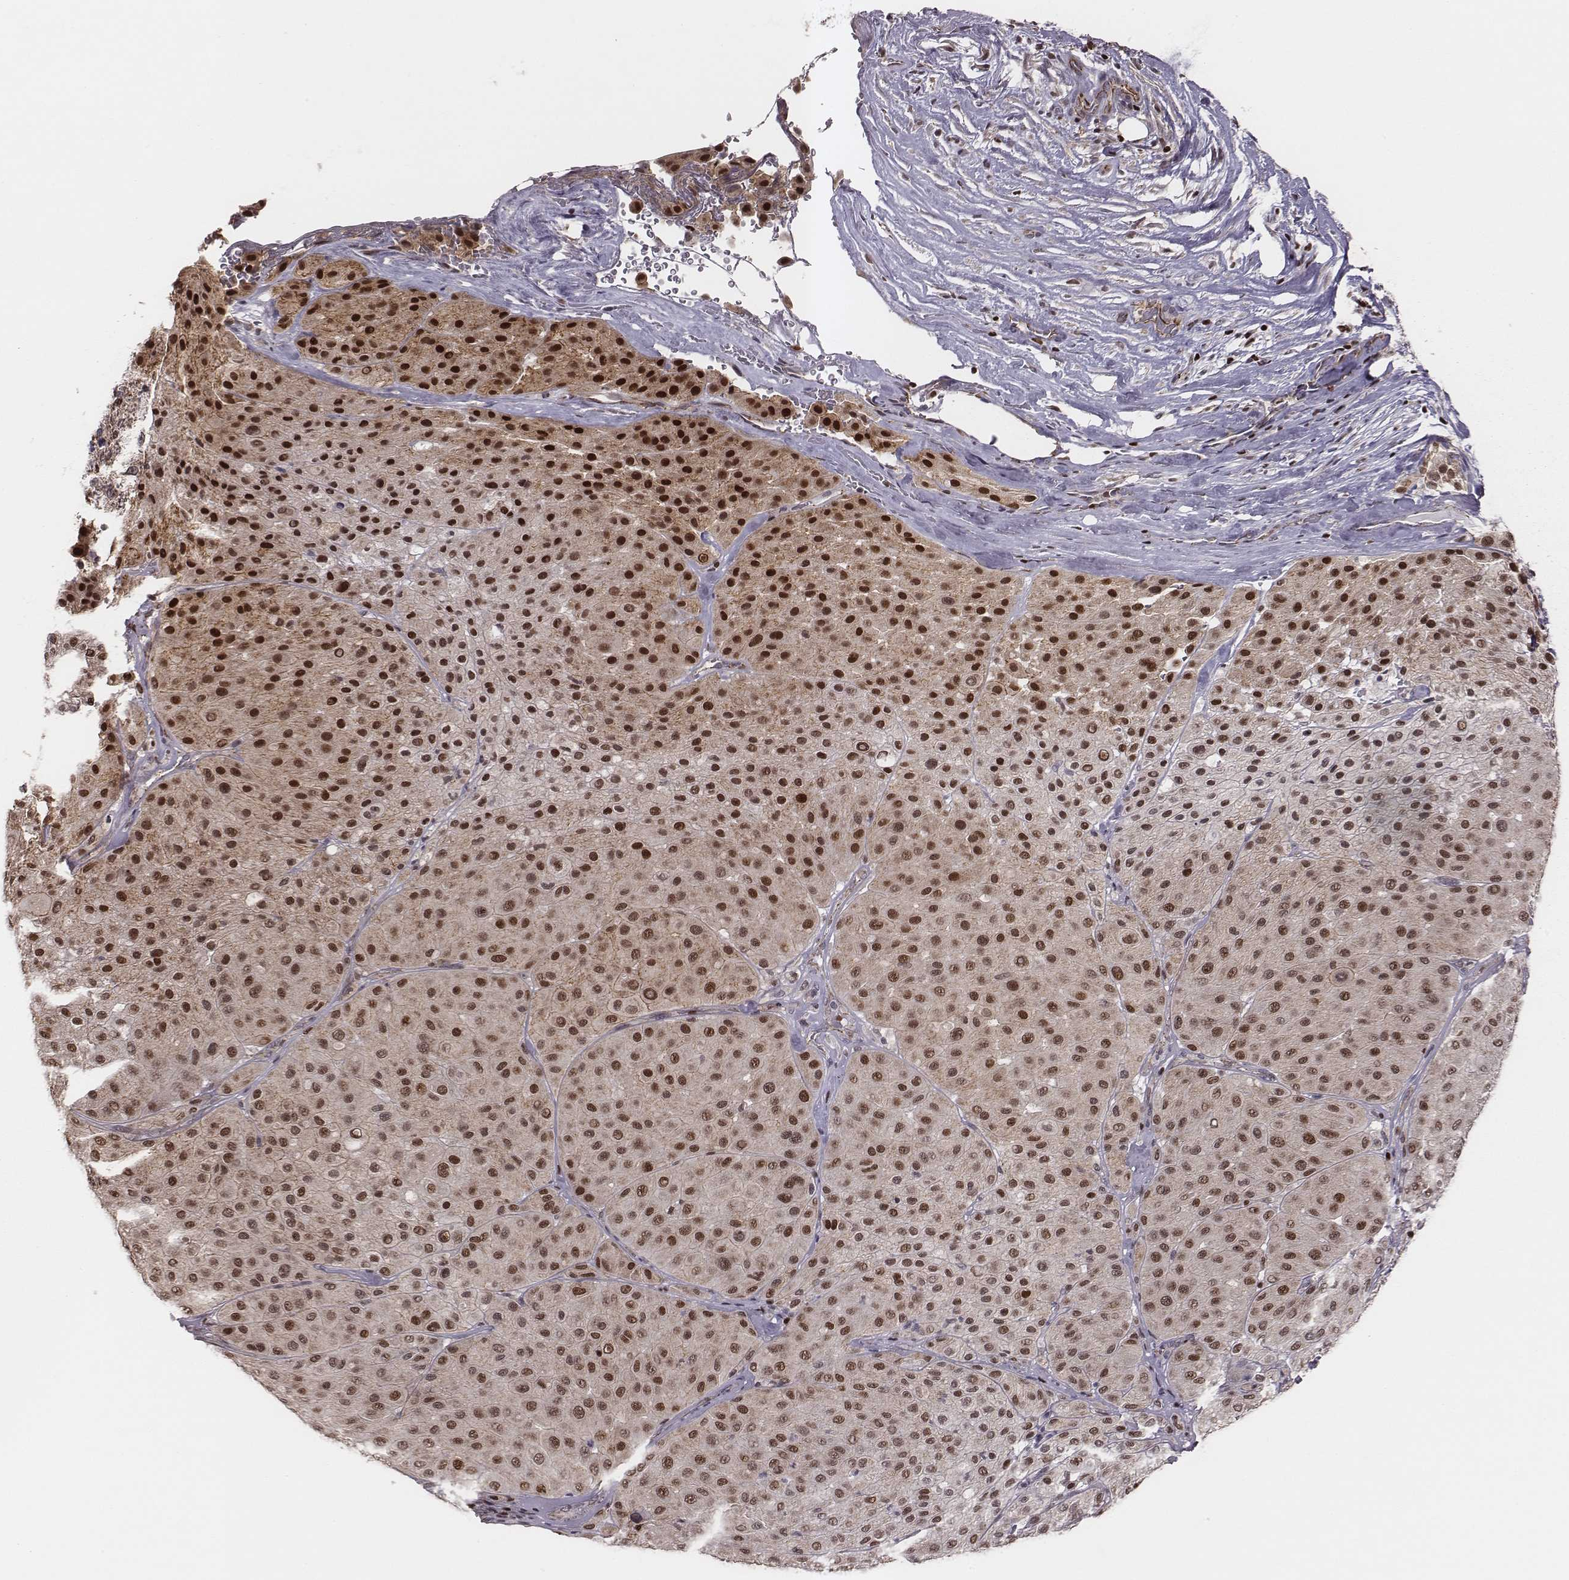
{"staining": {"intensity": "strong", "quantity": ">75%", "location": "nuclear"}, "tissue": "melanoma", "cell_type": "Tumor cells", "image_type": "cancer", "snomed": [{"axis": "morphology", "description": "Malignant melanoma, Metastatic site"}, {"axis": "topography", "description": "Smooth muscle"}], "caption": "Tumor cells reveal high levels of strong nuclear expression in approximately >75% of cells in human malignant melanoma (metastatic site).", "gene": "WDR59", "patient": {"sex": "male", "age": 41}}